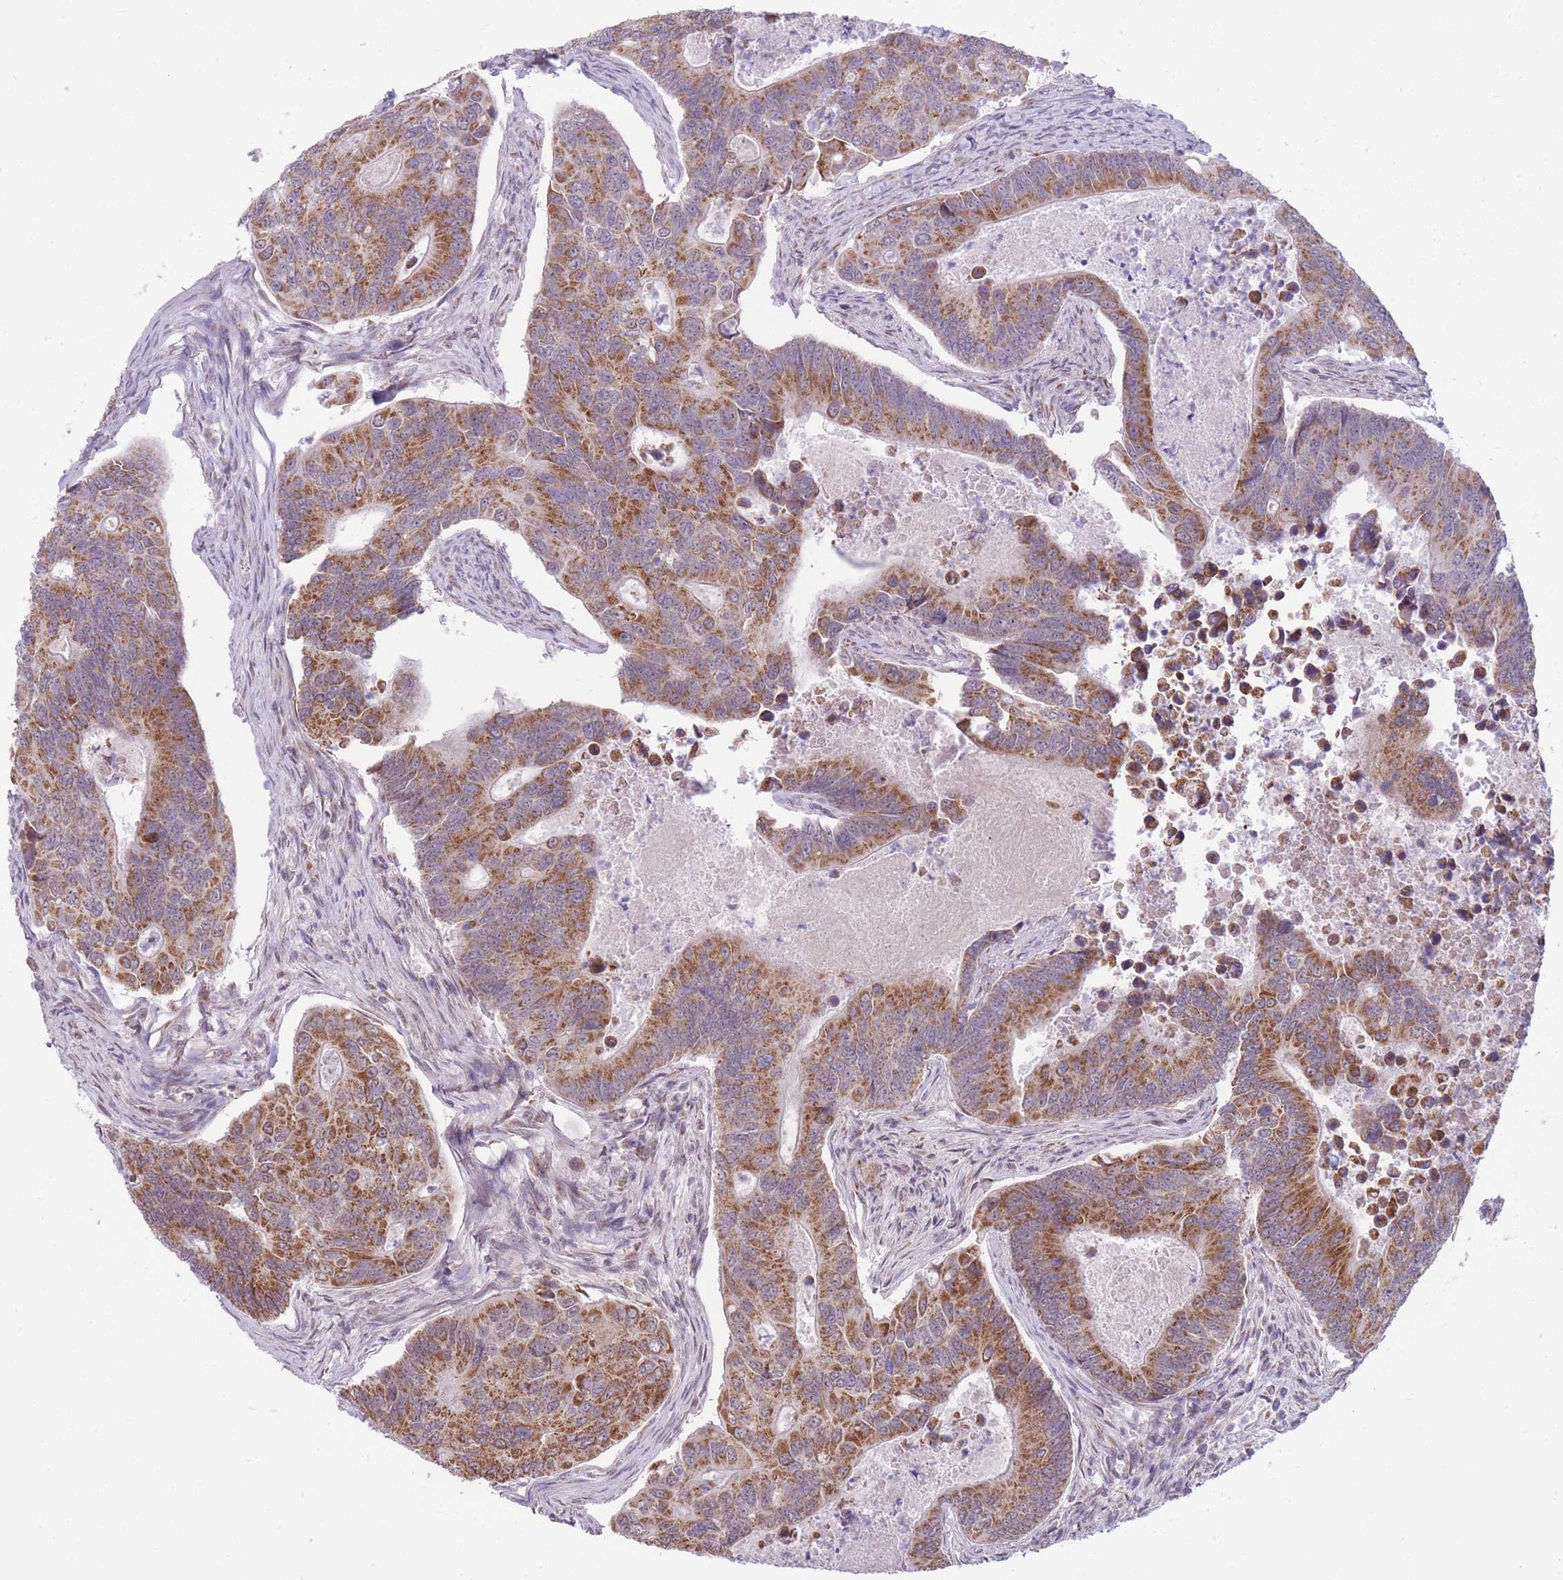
{"staining": {"intensity": "moderate", "quantity": ">75%", "location": "cytoplasmic/membranous"}, "tissue": "colorectal cancer", "cell_type": "Tumor cells", "image_type": "cancer", "snomed": [{"axis": "morphology", "description": "Adenocarcinoma, NOS"}, {"axis": "topography", "description": "Colon"}], "caption": "Colorectal cancer stained for a protein shows moderate cytoplasmic/membranous positivity in tumor cells. Using DAB (3,3'-diaminobenzidine) (brown) and hematoxylin (blue) stains, captured at high magnification using brightfield microscopy.", "gene": "NELL1", "patient": {"sex": "female", "age": 67}}